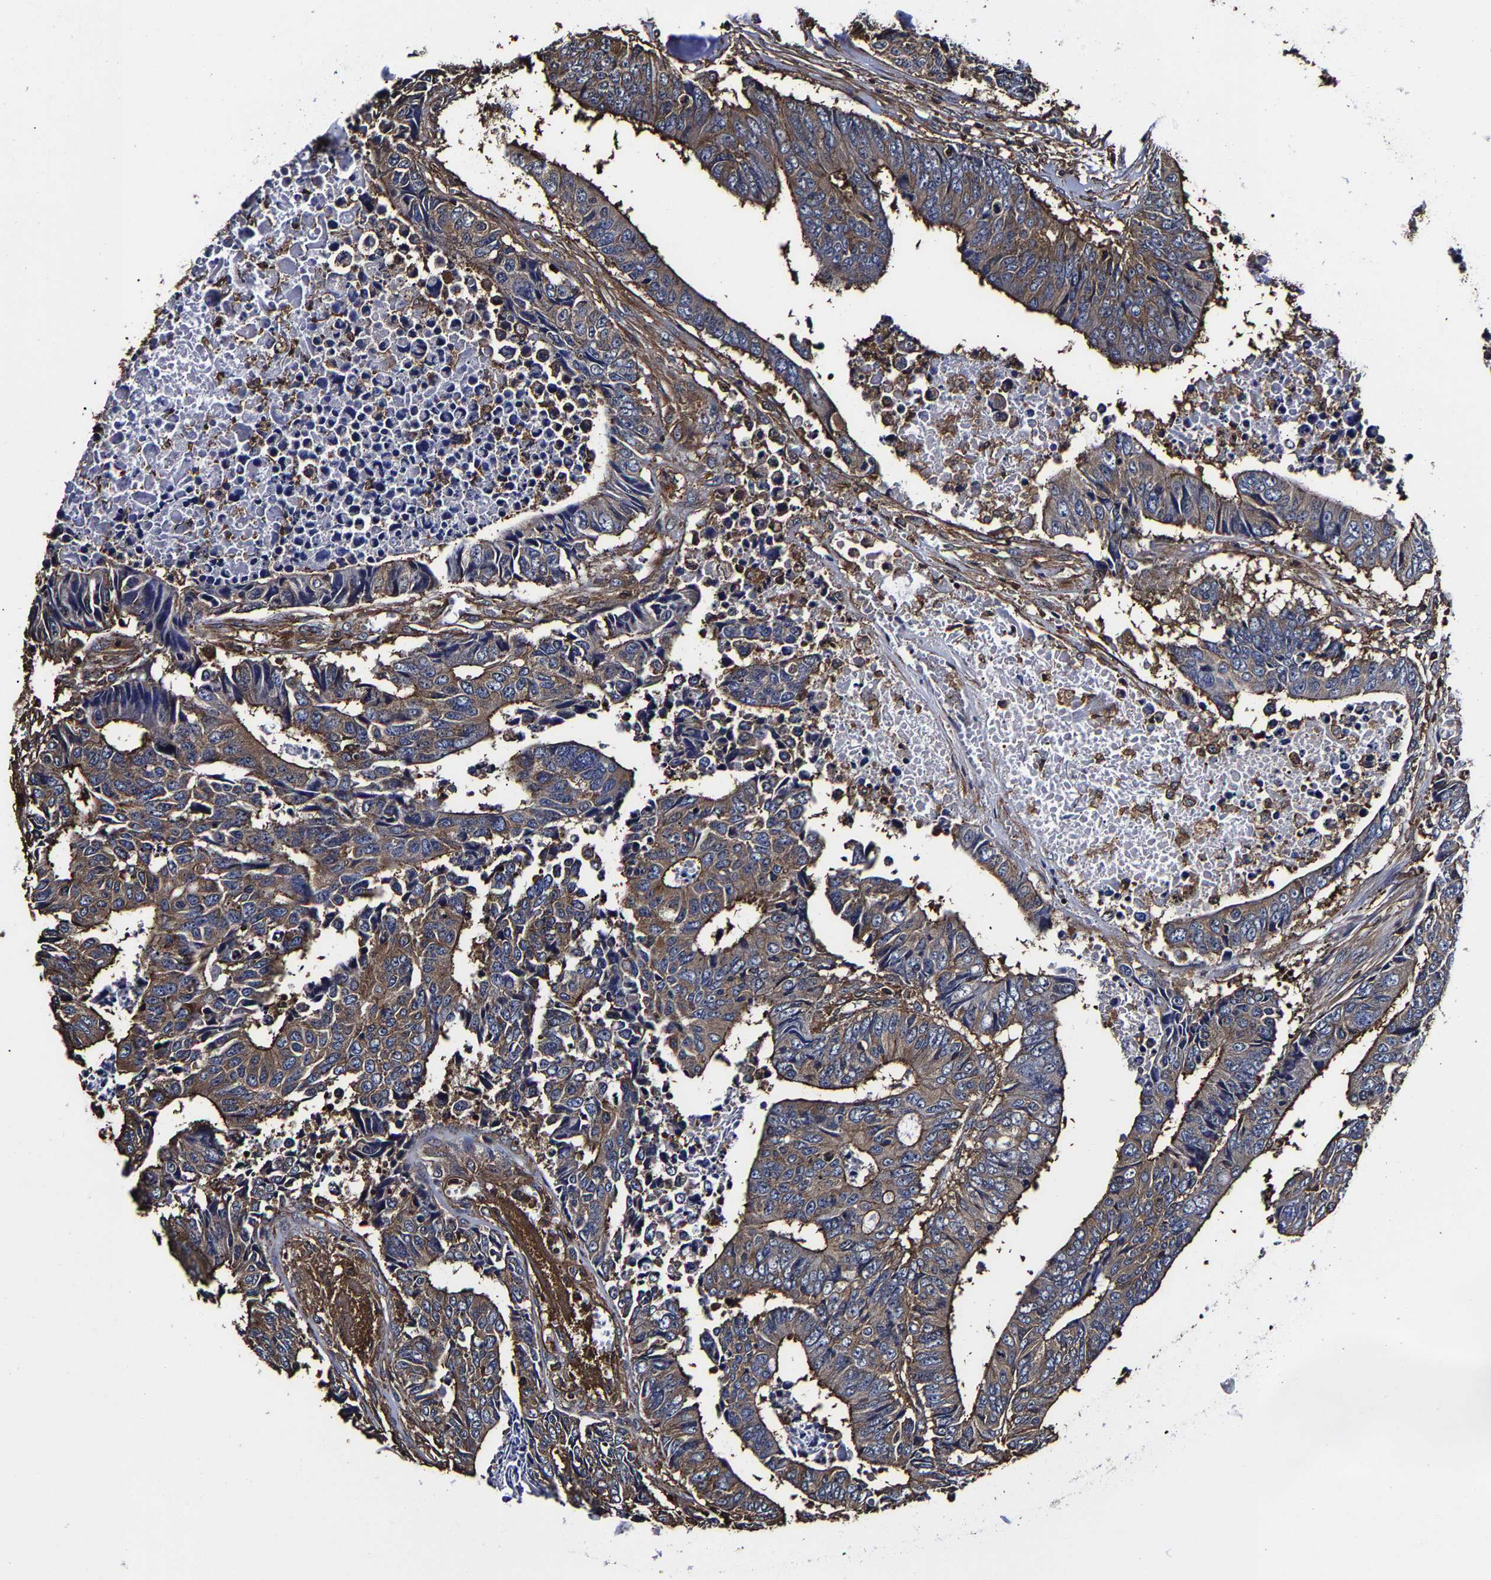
{"staining": {"intensity": "moderate", "quantity": ">75%", "location": "cytoplasmic/membranous"}, "tissue": "colorectal cancer", "cell_type": "Tumor cells", "image_type": "cancer", "snomed": [{"axis": "morphology", "description": "Adenocarcinoma, NOS"}, {"axis": "topography", "description": "Rectum"}], "caption": "Brown immunohistochemical staining in adenocarcinoma (colorectal) exhibits moderate cytoplasmic/membranous expression in about >75% of tumor cells.", "gene": "SSH3", "patient": {"sex": "male", "age": 84}}